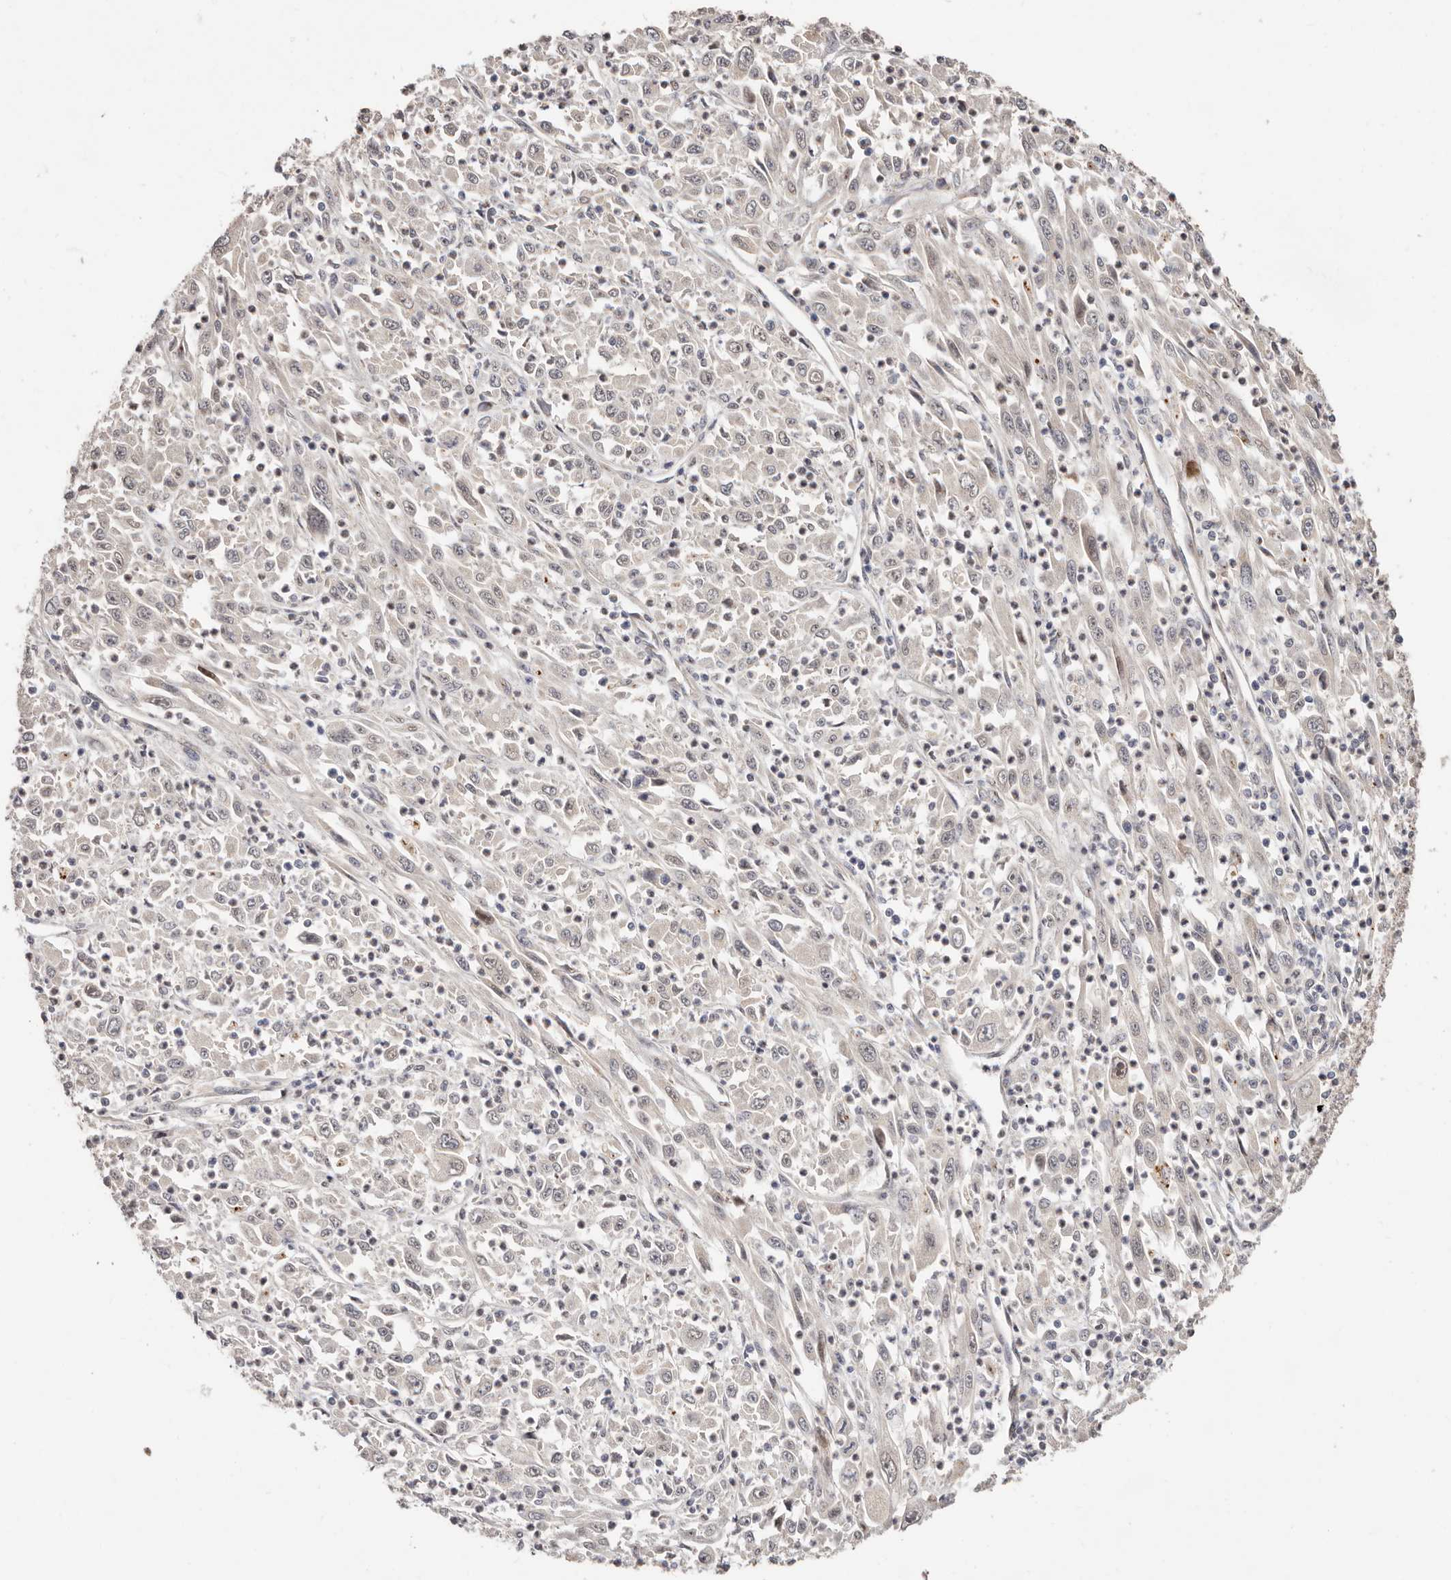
{"staining": {"intensity": "negative", "quantity": "none", "location": "none"}, "tissue": "melanoma", "cell_type": "Tumor cells", "image_type": "cancer", "snomed": [{"axis": "morphology", "description": "Malignant melanoma, Metastatic site"}, {"axis": "topography", "description": "Skin"}], "caption": "The immunohistochemistry (IHC) image has no significant staining in tumor cells of malignant melanoma (metastatic site) tissue.", "gene": "USP33", "patient": {"sex": "female", "age": 56}}